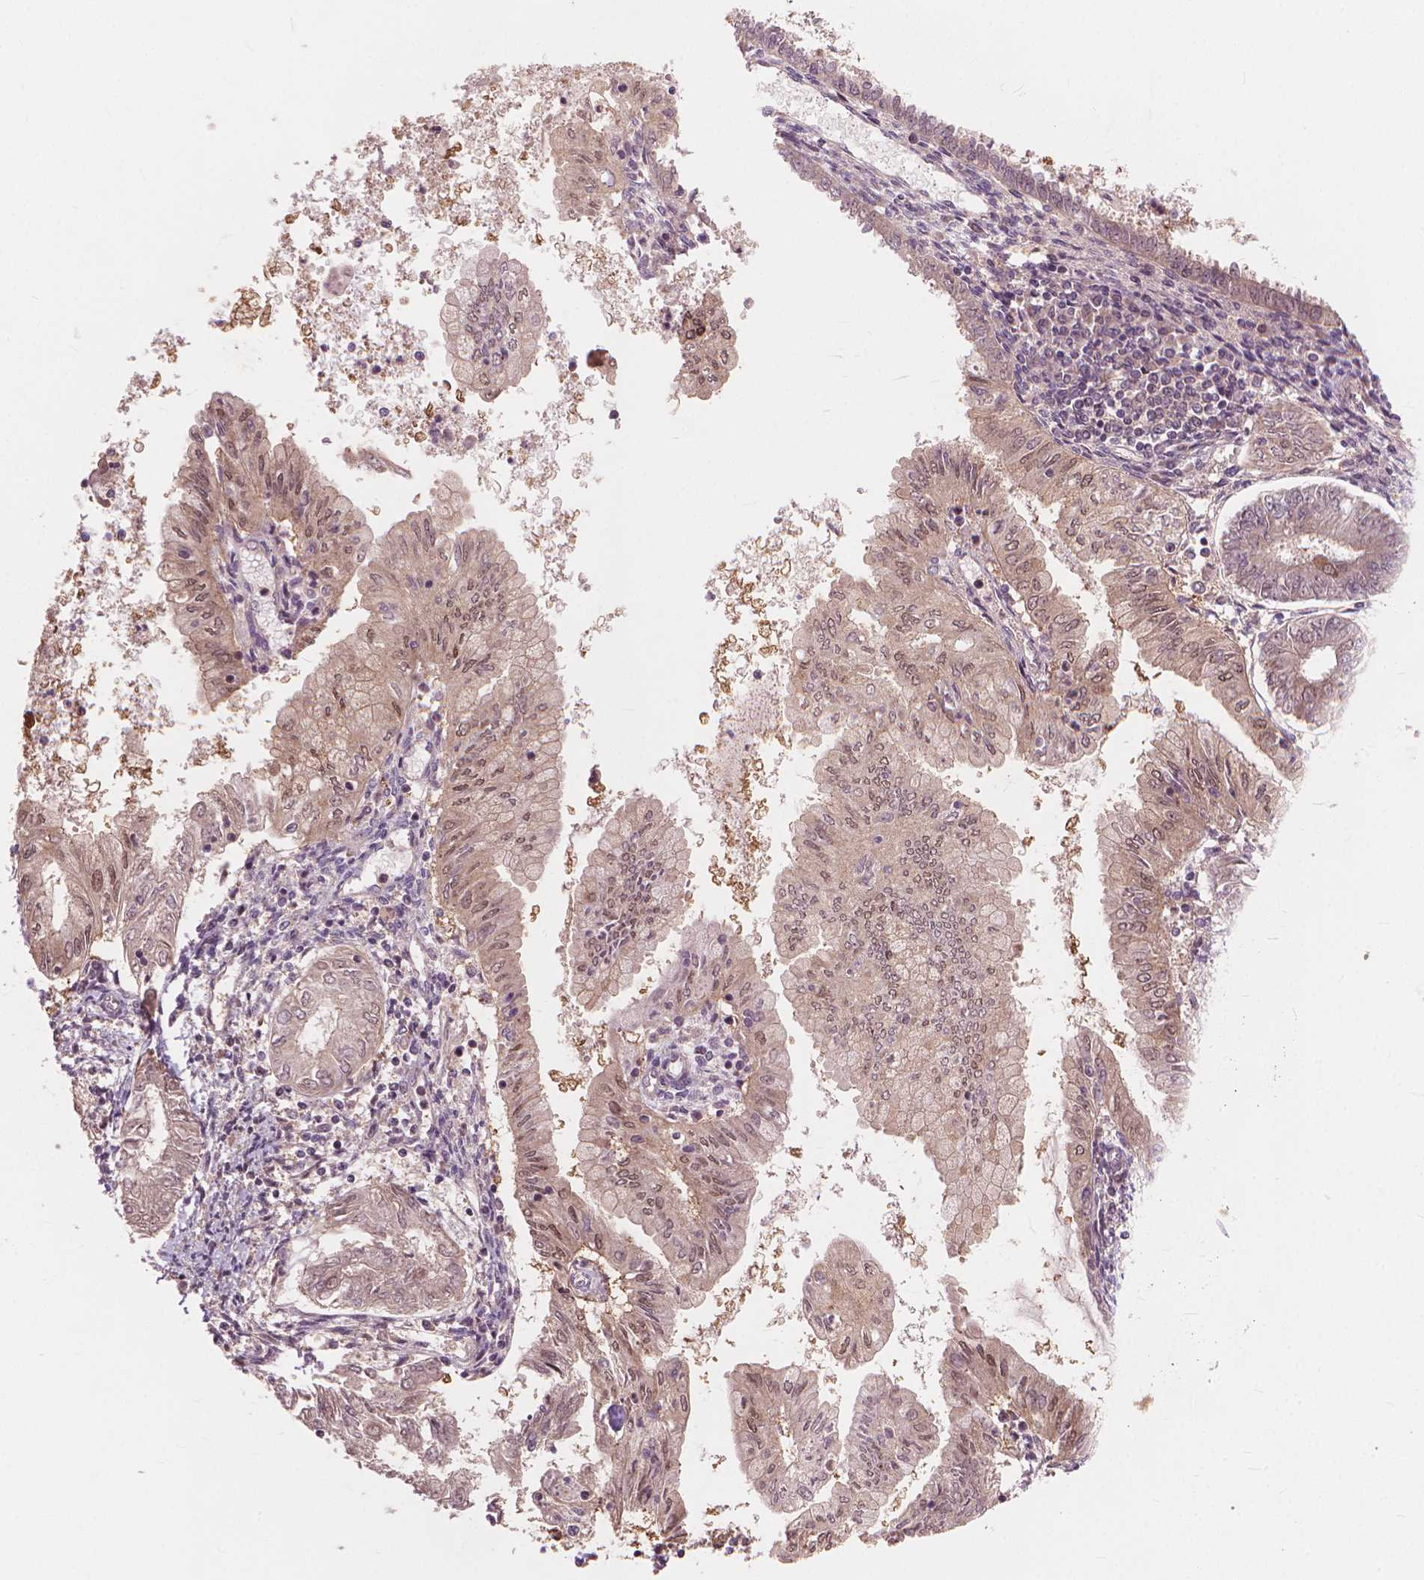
{"staining": {"intensity": "moderate", "quantity": "25%-75%", "location": "nuclear"}, "tissue": "endometrial cancer", "cell_type": "Tumor cells", "image_type": "cancer", "snomed": [{"axis": "morphology", "description": "Adenocarcinoma, NOS"}, {"axis": "topography", "description": "Endometrium"}], "caption": "Endometrial adenocarcinoma tissue shows moderate nuclear expression in approximately 25%-75% of tumor cells, visualized by immunohistochemistry.", "gene": "SSU72", "patient": {"sex": "female", "age": 68}}